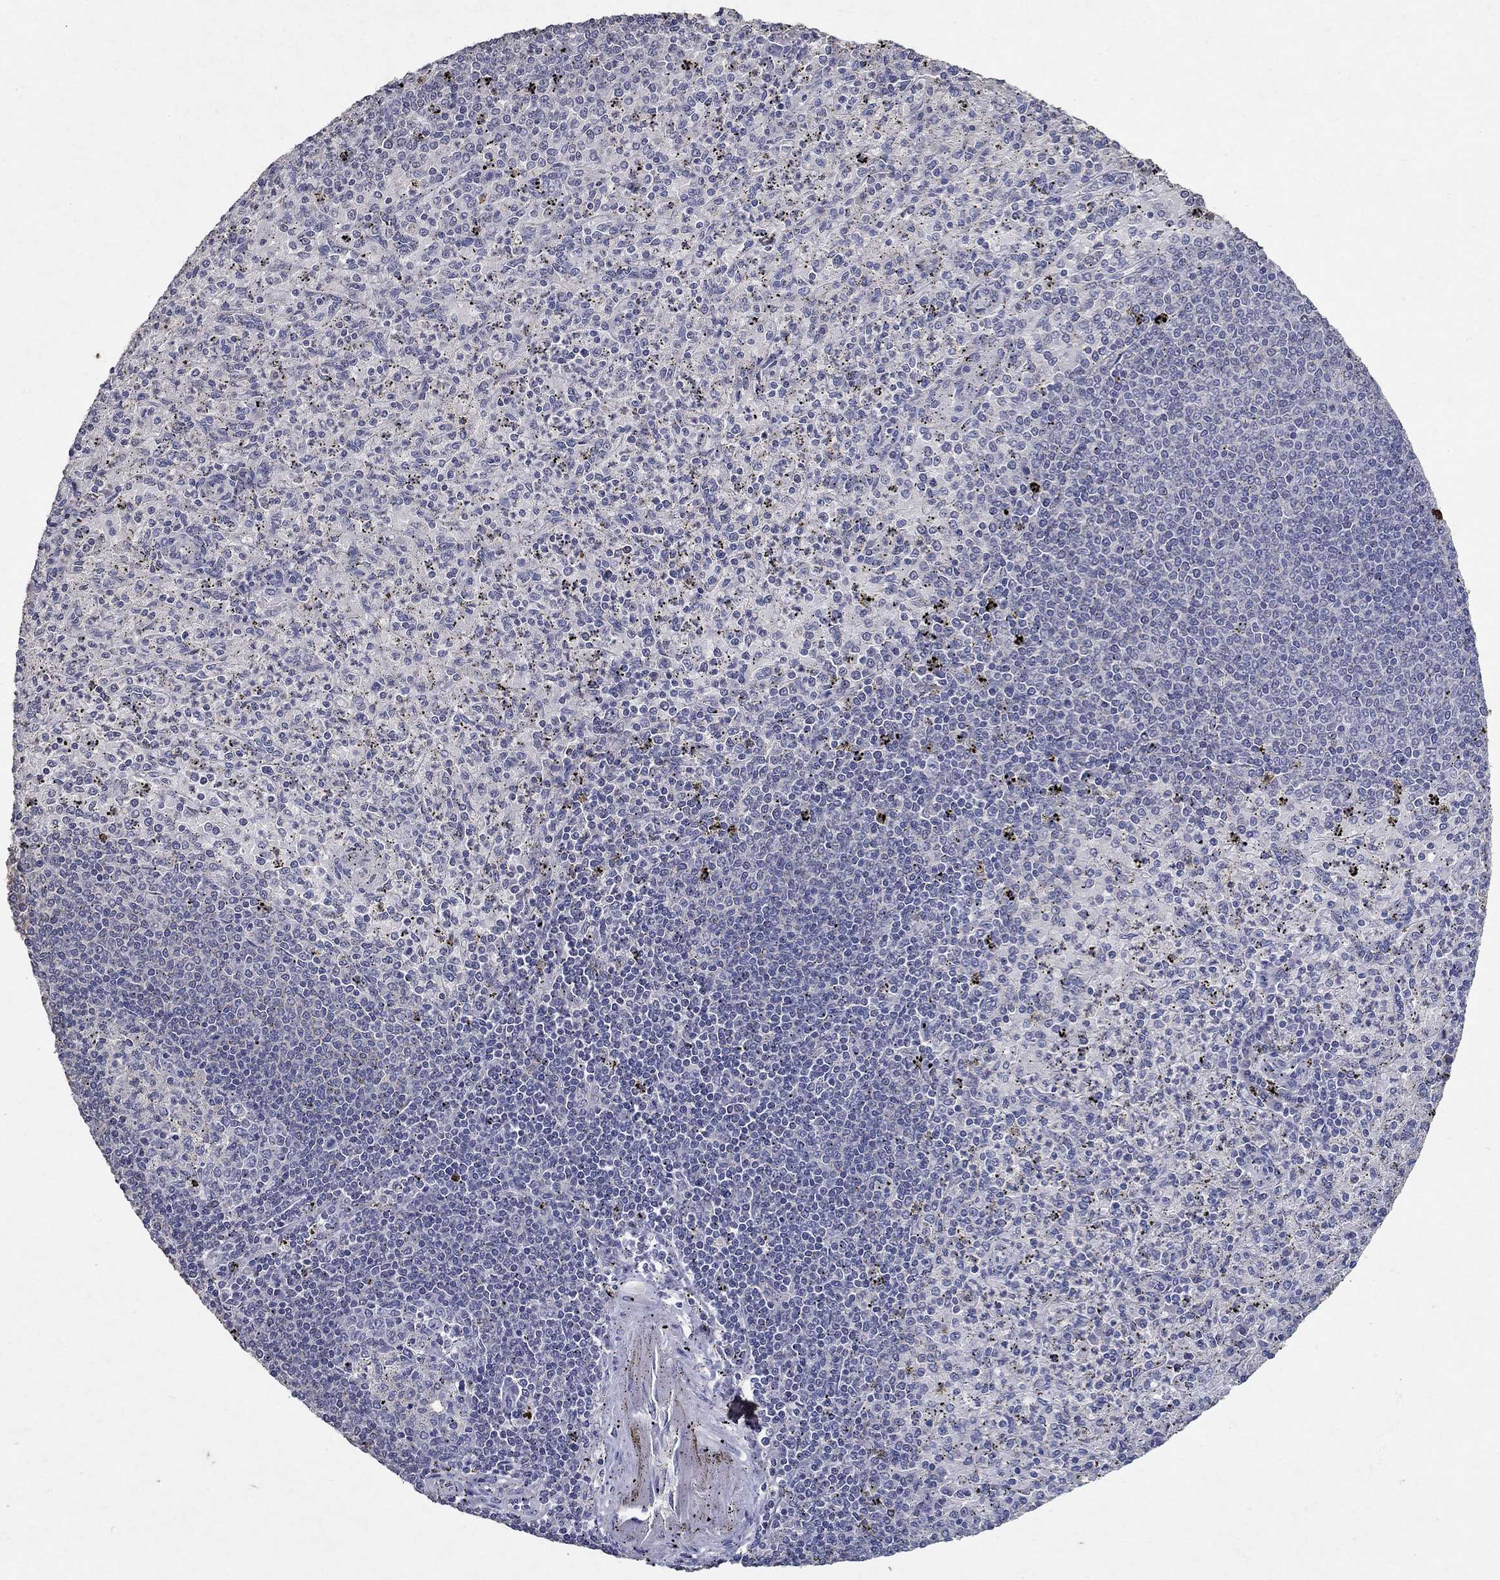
{"staining": {"intensity": "negative", "quantity": "none", "location": "none"}, "tissue": "spleen", "cell_type": "Cells in red pulp", "image_type": "normal", "snomed": [{"axis": "morphology", "description": "Normal tissue, NOS"}, {"axis": "topography", "description": "Spleen"}], "caption": "Human spleen stained for a protein using immunohistochemistry shows no staining in cells in red pulp.", "gene": "PROZ", "patient": {"sex": "male", "age": 60}}